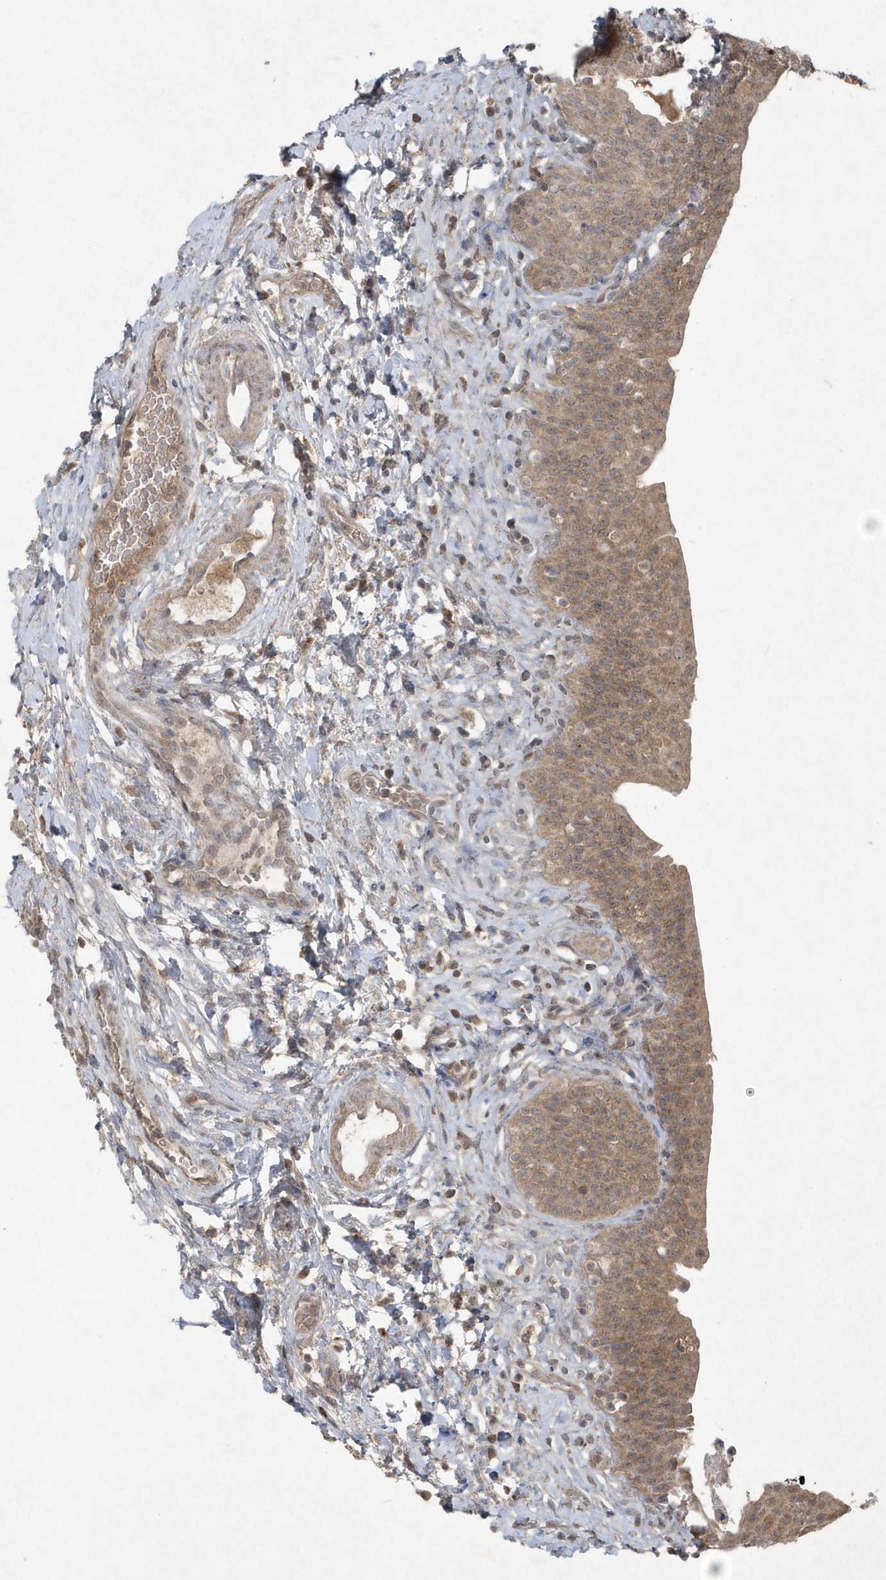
{"staining": {"intensity": "moderate", "quantity": ">75%", "location": "cytoplasmic/membranous"}, "tissue": "urinary bladder", "cell_type": "Urothelial cells", "image_type": "normal", "snomed": [{"axis": "morphology", "description": "Normal tissue, NOS"}, {"axis": "topography", "description": "Urinary bladder"}], "caption": "Urinary bladder stained with a brown dye demonstrates moderate cytoplasmic/membranous positive expression in about >75% of urothelial cells.", "gene": "C1RL", "patient": {"sex": "male", "age": 83}}